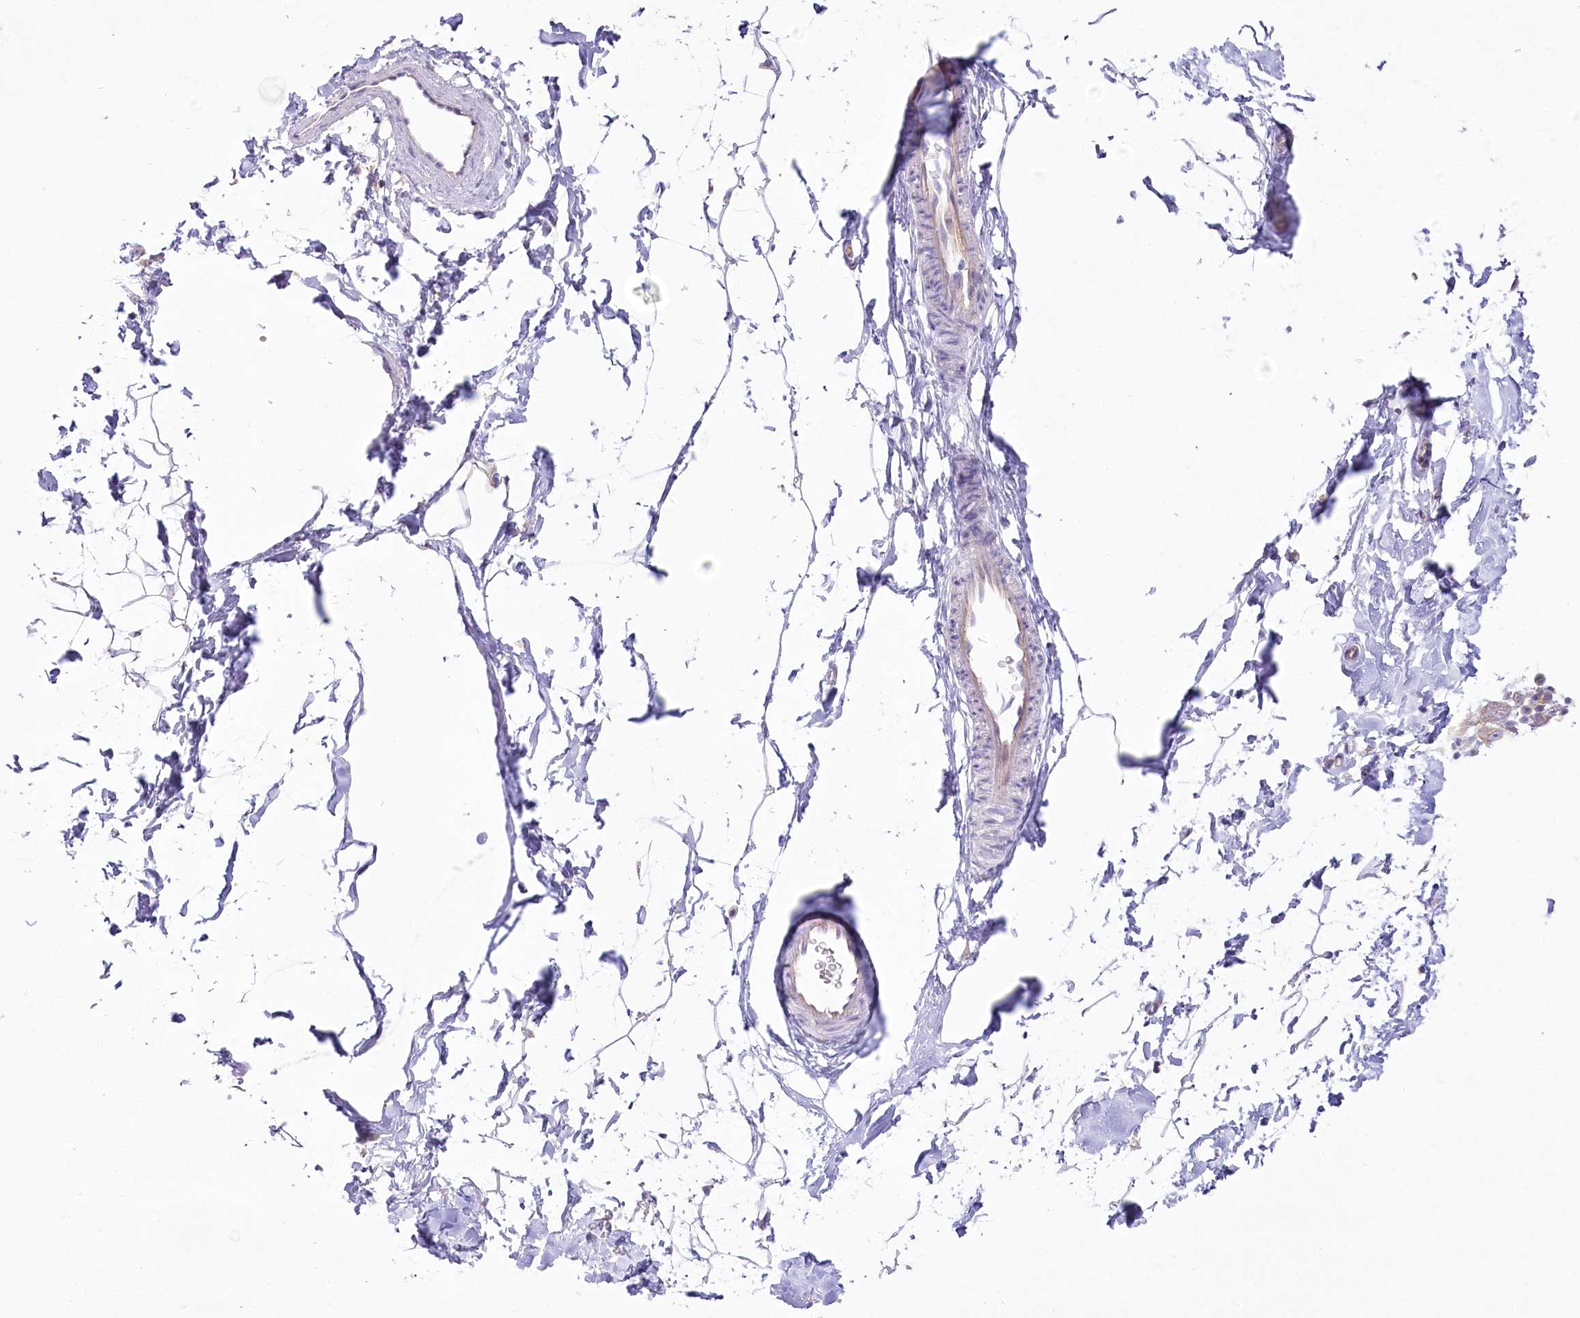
{"staining": {"intensity": "negative", "quantity": "none", "location": "none"}, "tissue": "adipose tissue", "cell_type": "Adipocytes", "image_type": "normal", "snomed": [{"axis": "morphology", "description": "Normal tissue, NOS"}, {"axis": "topography", "description": "Breast"}], "caption": "This is a micrograph of immunohistochemistry staining of benign adipose tissue, which shows no expression in adipocytes.", "gene": "ZNF843", "patient": {"sex": "female", "age": 23}}